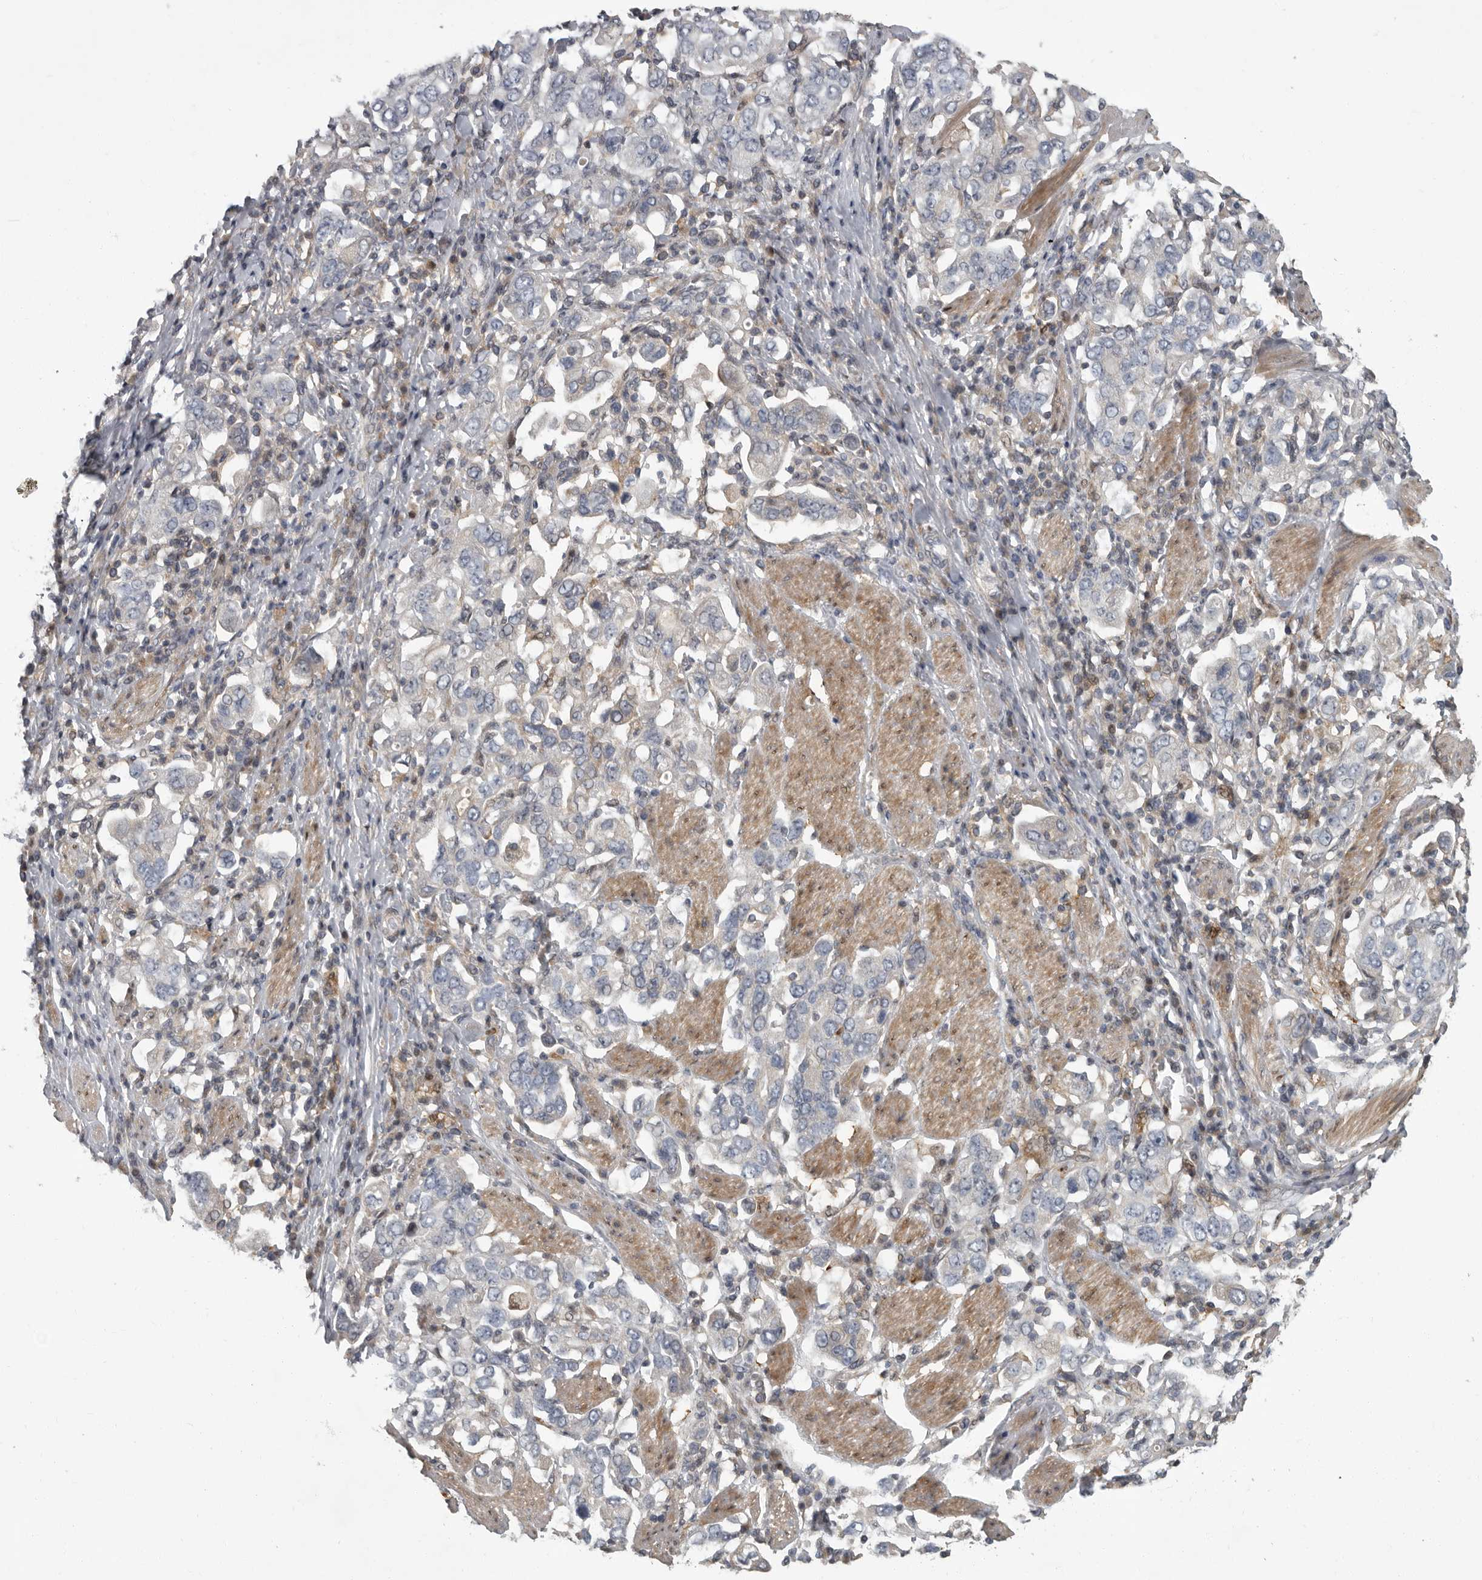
{"staining": {"intensity": "negative", "quantity": "none", "location": "none"}, "tissue": "stomach cancer", "cell_type": "Tumor cells", "image_type": "cancer", "snomed": [{"axis": "morphology", "description": "Adenocarcinoma, NOS"}, {"axis": "topography", "description": "Stomach, upper"}], "caption": "Tumor cells are negative for brown protein staining in stomach adenocarcinoma.", "gene": "PDE7A", "patient": {"sex": "male", "age": 62}}